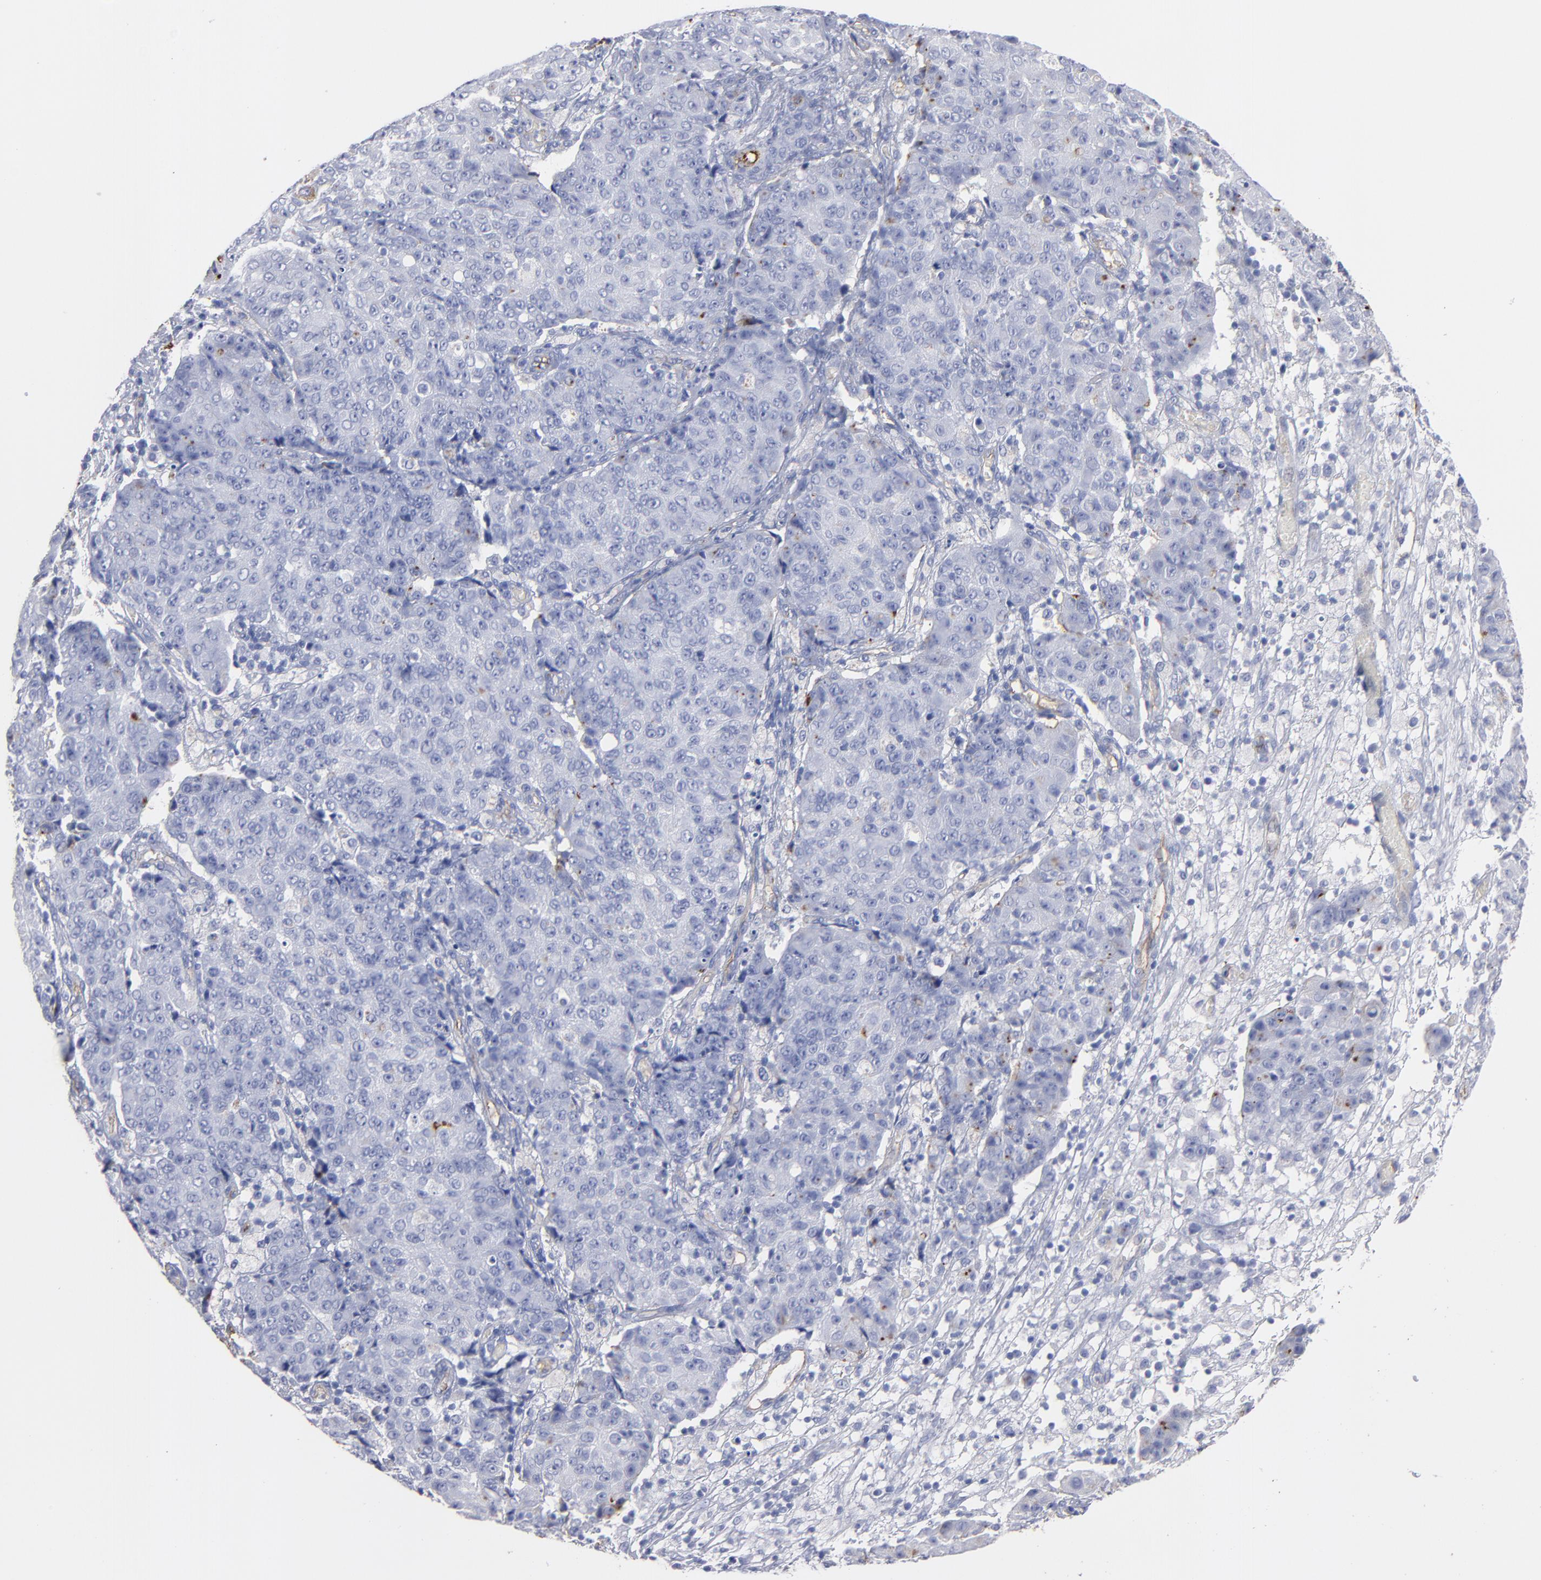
{"staining": {"intensity": "negative", "quantity": "none", "location": "none"}, "tissue": "ovarian cancer", "cell_type": "Tumor cells", "image_type": "cancer", "snomed": [{"axis": "morphology", "description": "Carcinoma, endometroid"}, {"axis": "topography", "description": "Ovary"}], "caption": "Image shows no significant protein positivity in tumor cells of endometroid carcinoma (ovarian).", "gene": "TM4SF1", "patient": {"sex": "female", "age": 42}}